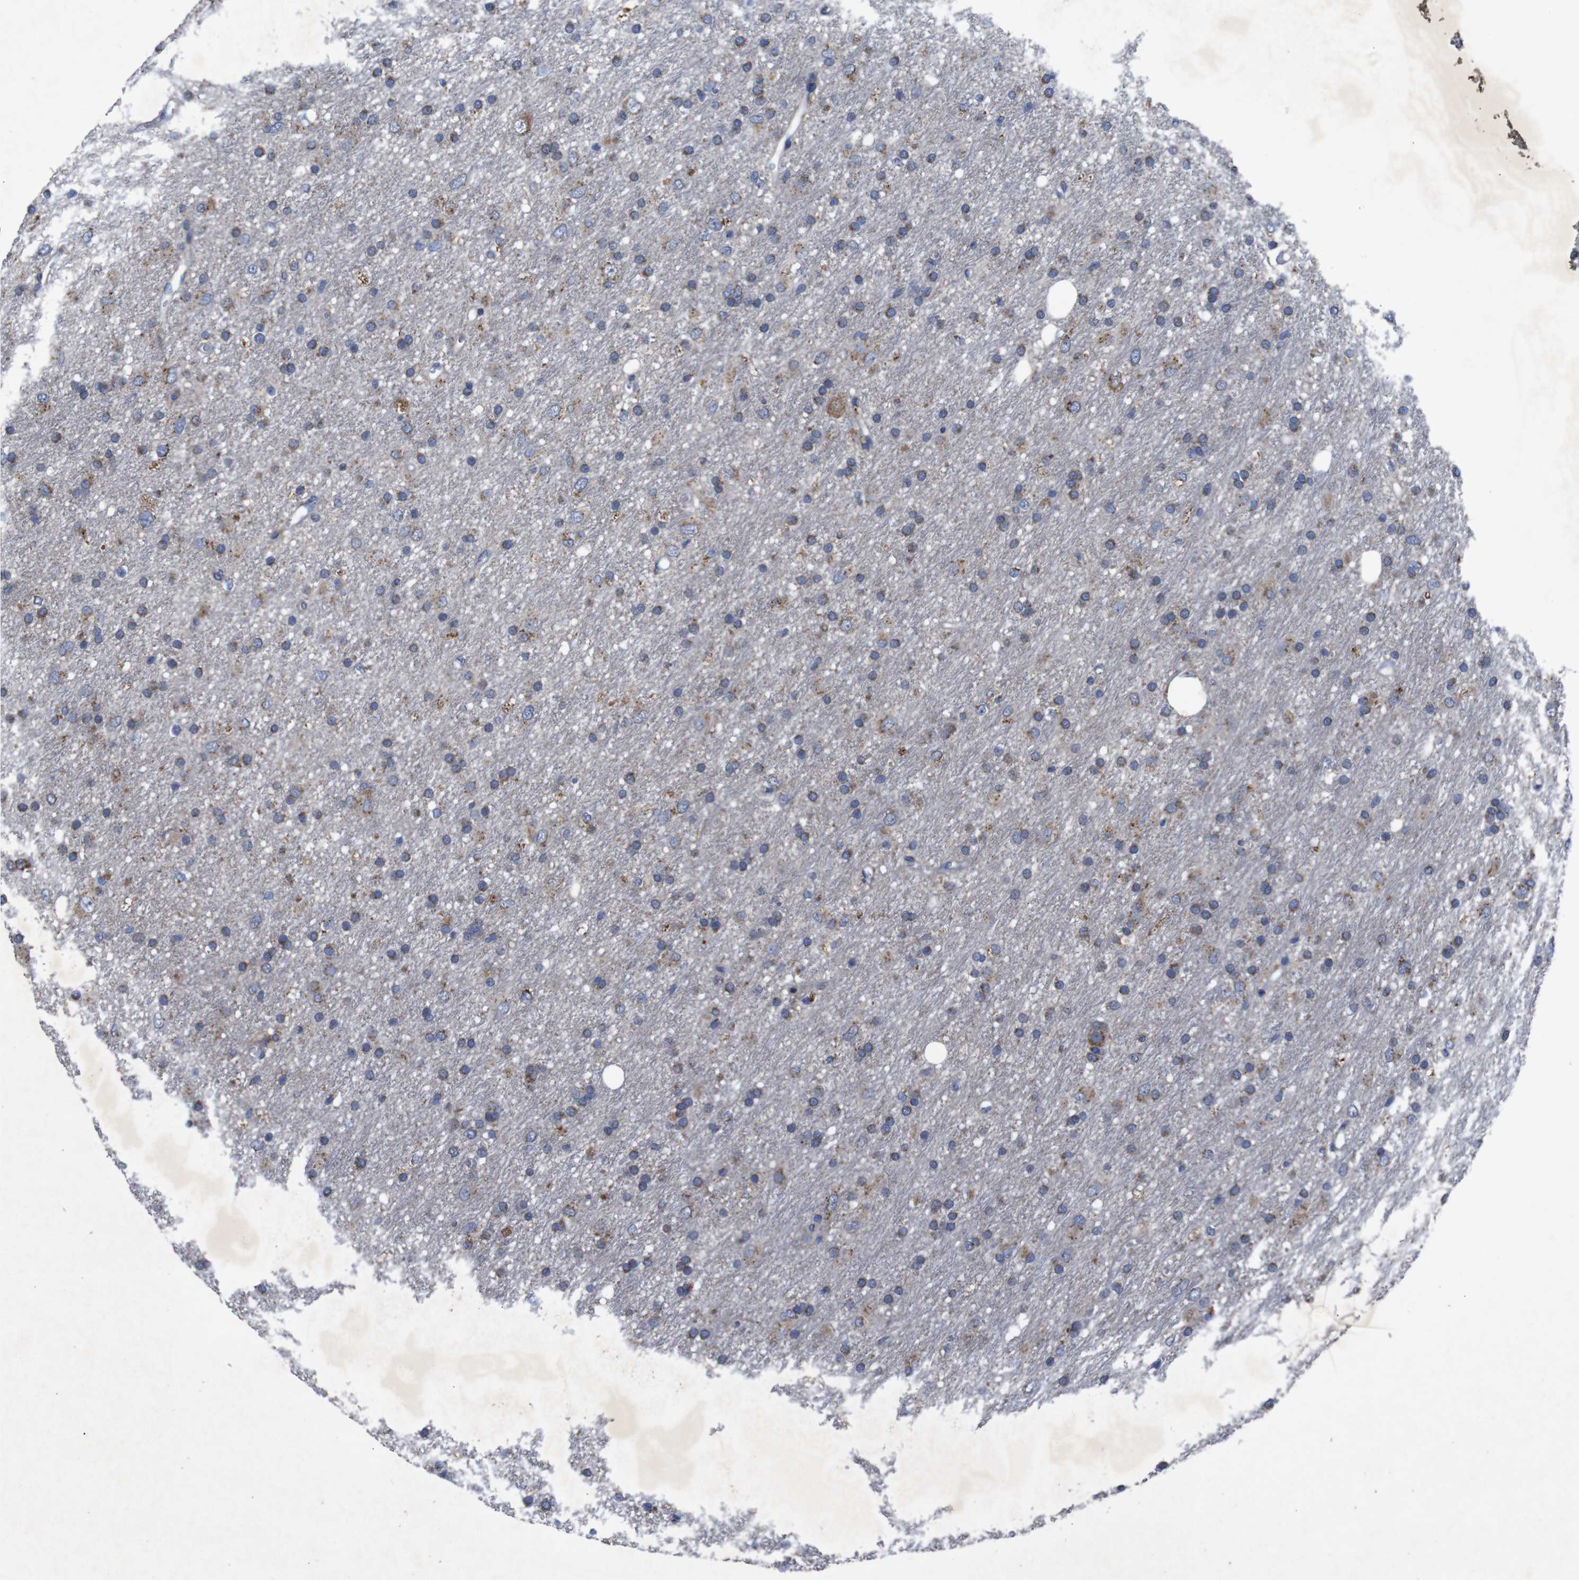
{"staining": {"intensity": "moderate", "quantity": ">75%", "location": "cytoplasmic/membranous"}, "tissue": "glioma", "cell_type": "Tumor cells", "image_type": "cancer", "snomed": [{"axis": "morphology", "description": "Glioma, malignant, Low grade"}, {"axis": "topography", "description": "Brain"}], "caption": "Moderate cytoplasmic/membranous protein expression is seen in approximately >75% of tumor cells in malignant glioma (low-grade).", "gene": "CHST10", "patient": {"sex": "male", "age": 77}}